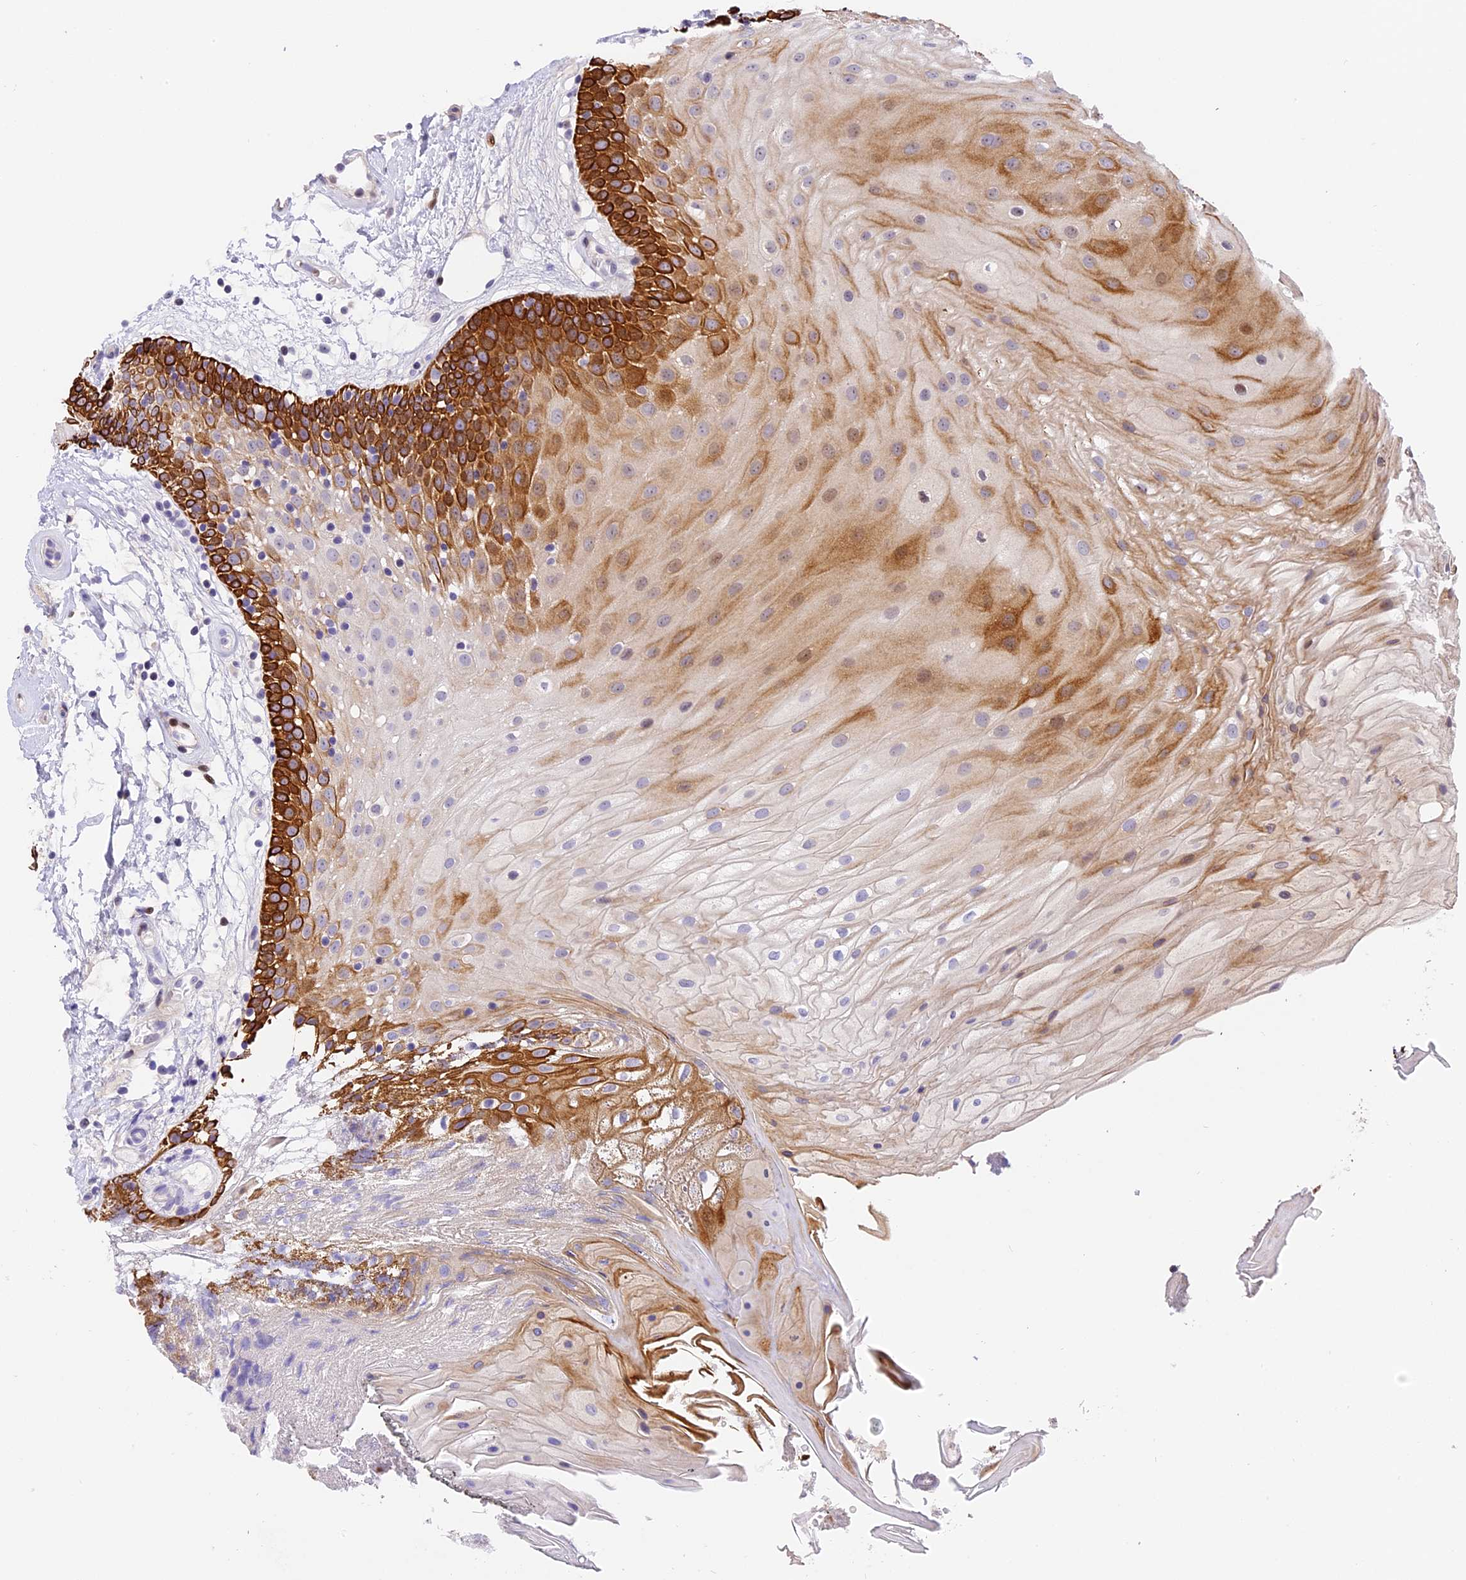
{"staining": {"intensity": "strong", "quantity": "25%-75%", "location": "cytoplasmic/membranous"}, "tissue": "oral mucosa", "cell_type": "Squamous epithelial cells", "image_type": "normal", "snomed": [{"axis": "morphology", "description": "Normal tissue, NOS"}, {"axis": "topography", "description": "Oral tissue"}], "caption": "Protein staining of benign oral mucosa displays strong cytoplasmic/membranous positivity in approximately 25%-75% of squamous epithelial cells.", "gene": "MIDN", "patient": {"sex": "female", "age": 80}}